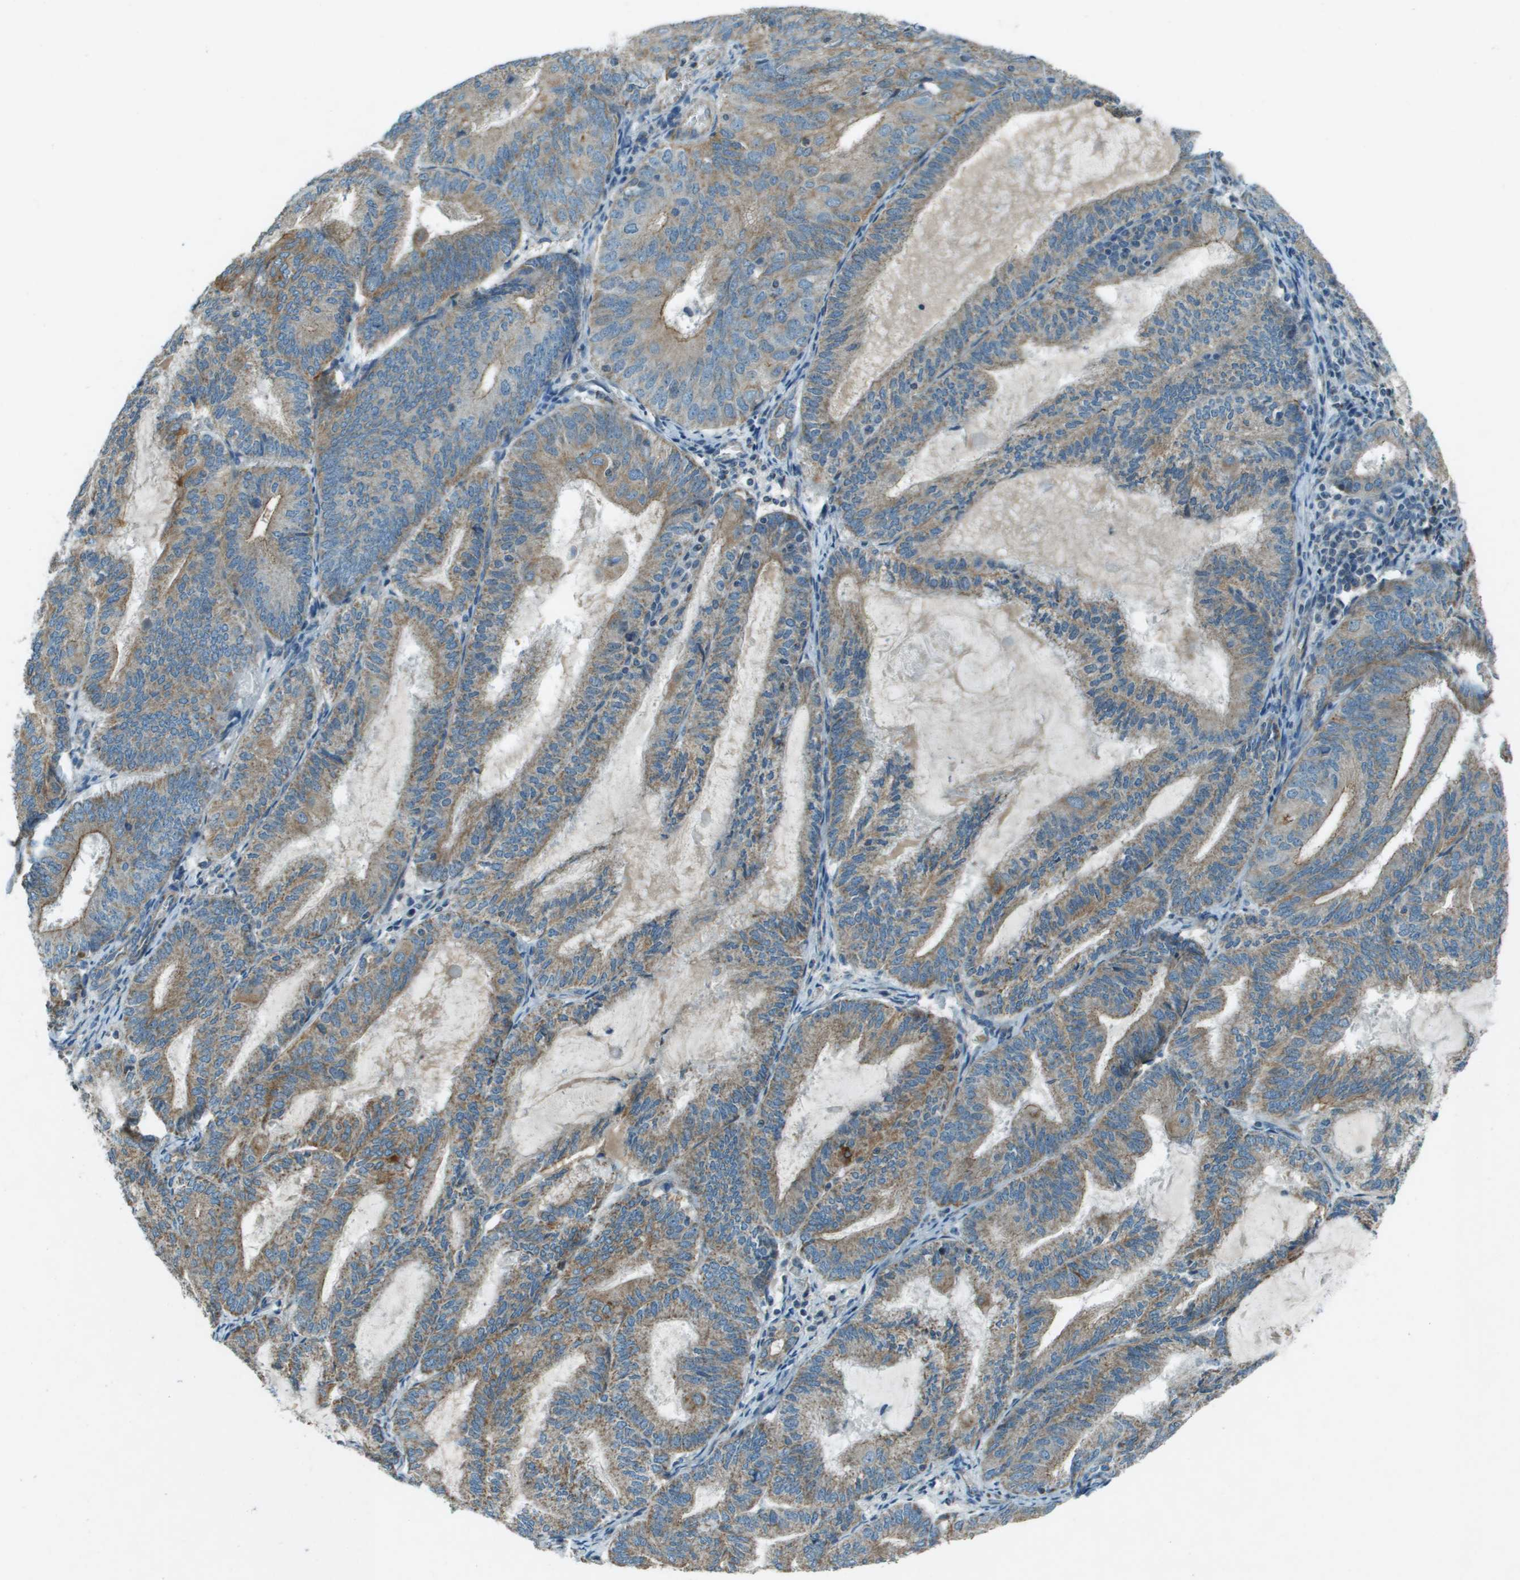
{"staining": {"intensity": "moderate", "quantity": ">75%", "location": "cytoplasmic/membranous"}, "tissue": "endometrial cancer", "cell_type": "Tumor cells", "image_type": "cancer", "snomed": [{"axis": "morphology", "description": "Adenocarcinoma, NOS"}, {"axis": "topography", "description": "Endometrium"}], "caption": "Endometrial adenocarcinoma was stained to show a protein in brown. There is medium levels of moderate cytoplasmic/membranous expression in about >75% of tumor cells. The staining was performed using DAB to visualize the protein expression in brown, while the nuclei were stained in blue with hematoxylin (Magnification: 20x).", "gene": "MIGA1", "patient": {"sex": "female", "age": 81}}